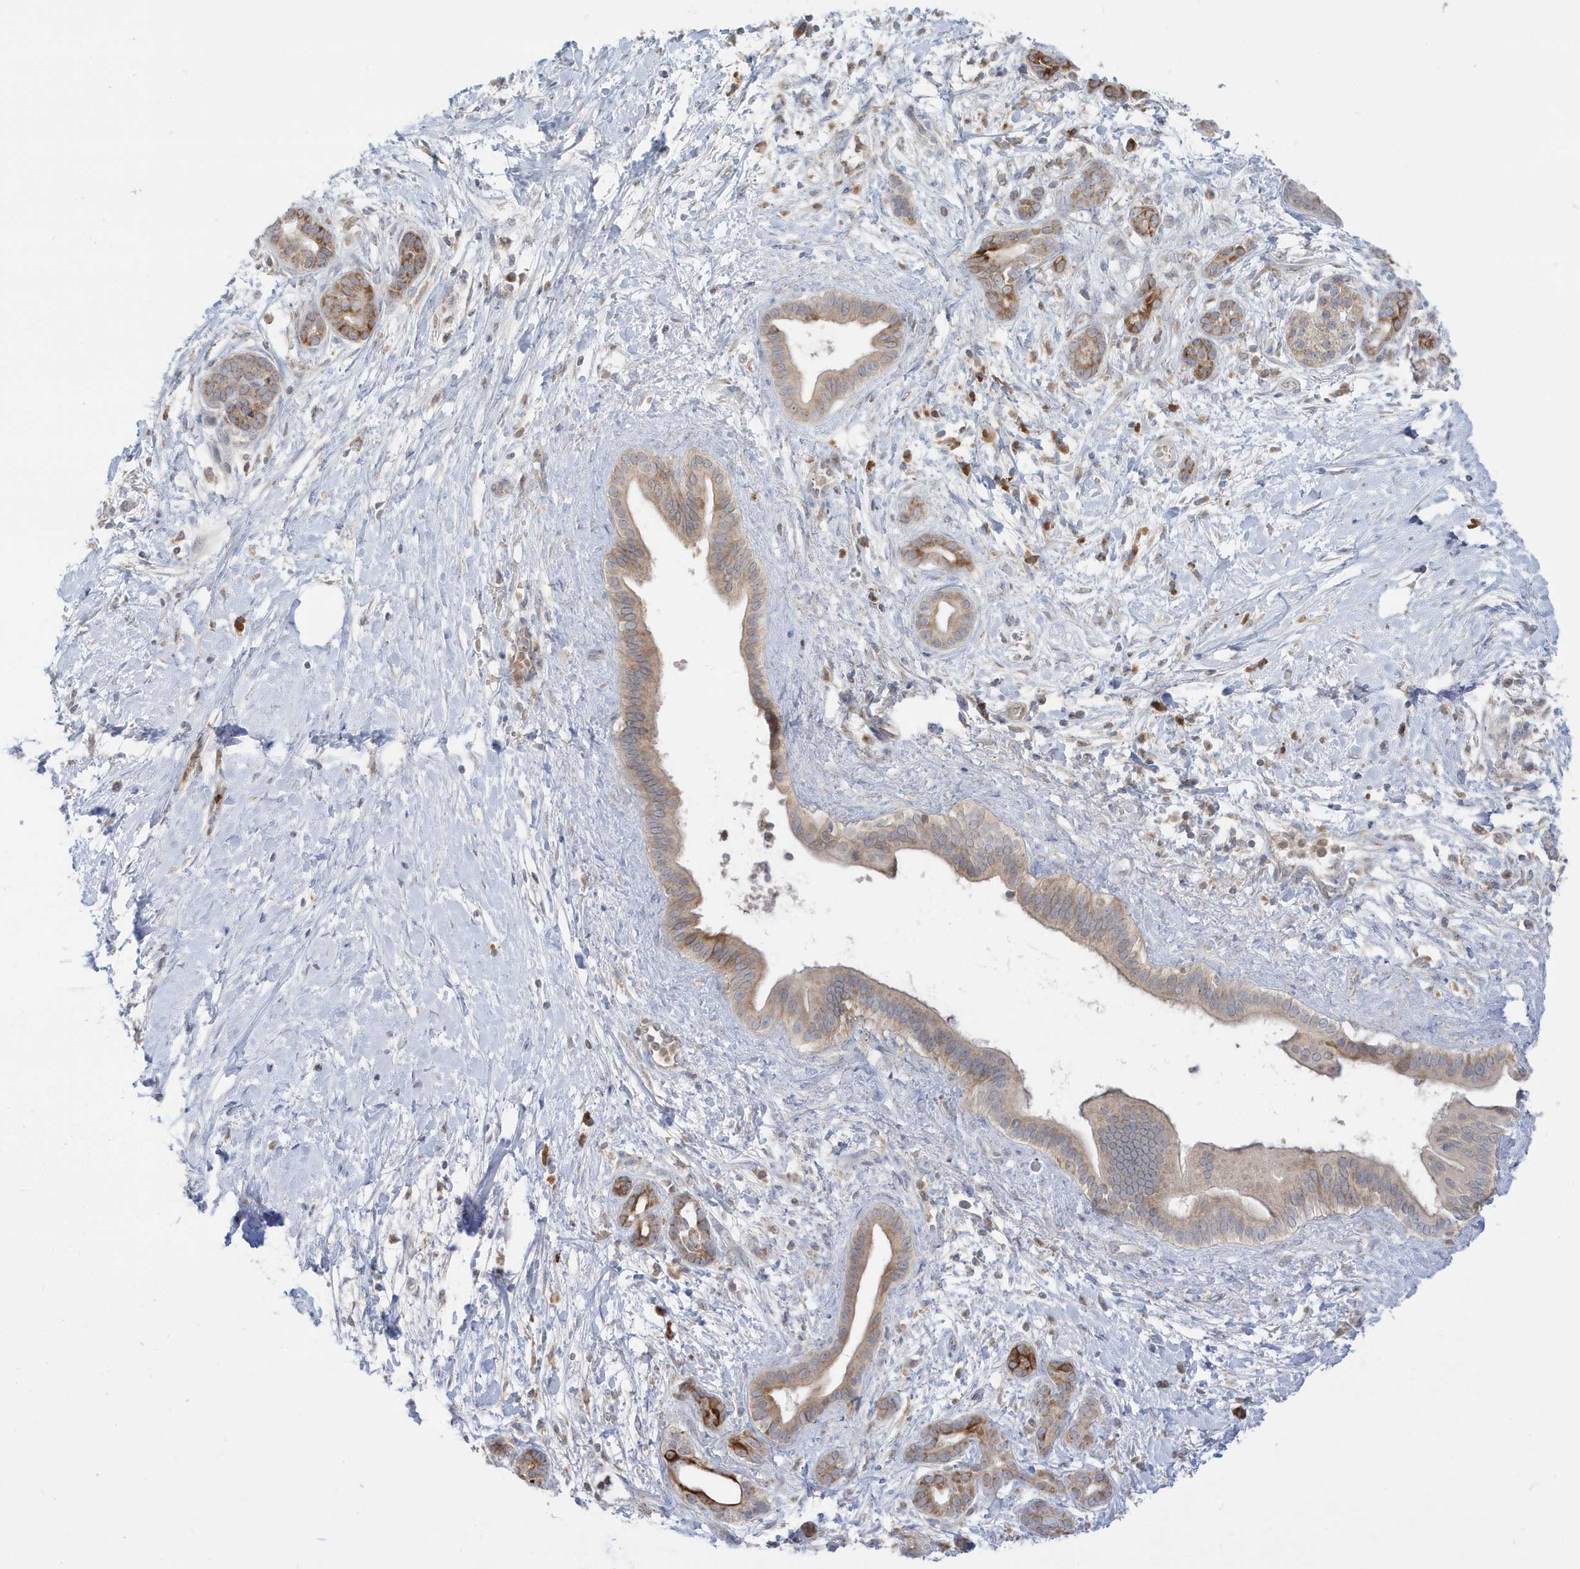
{"staining": {"intensity": "moderate", "quantity": ">75%", "location": "cytoplasmic/membranous"}, "tissue": "pancreatic cancer", "cell_type": "Tumor cells", "image_type": "cancer", "snomed": [{"axis": "morphology", "description": "Adenocarcinoma, NOS"}, {"axis": "topography", "description": "Pancreas"}], "caption": "Immunohistochemistry (IHC) micrograph of pancreatic adenocarcinoma stained for a protein (brown), which exhibits medium levels of moderate cytoplasmic/membranous positivity in approximately >75% of tumor cells.", "gene": "NPPC", "patient": {"sex": "male", "age": 58}}